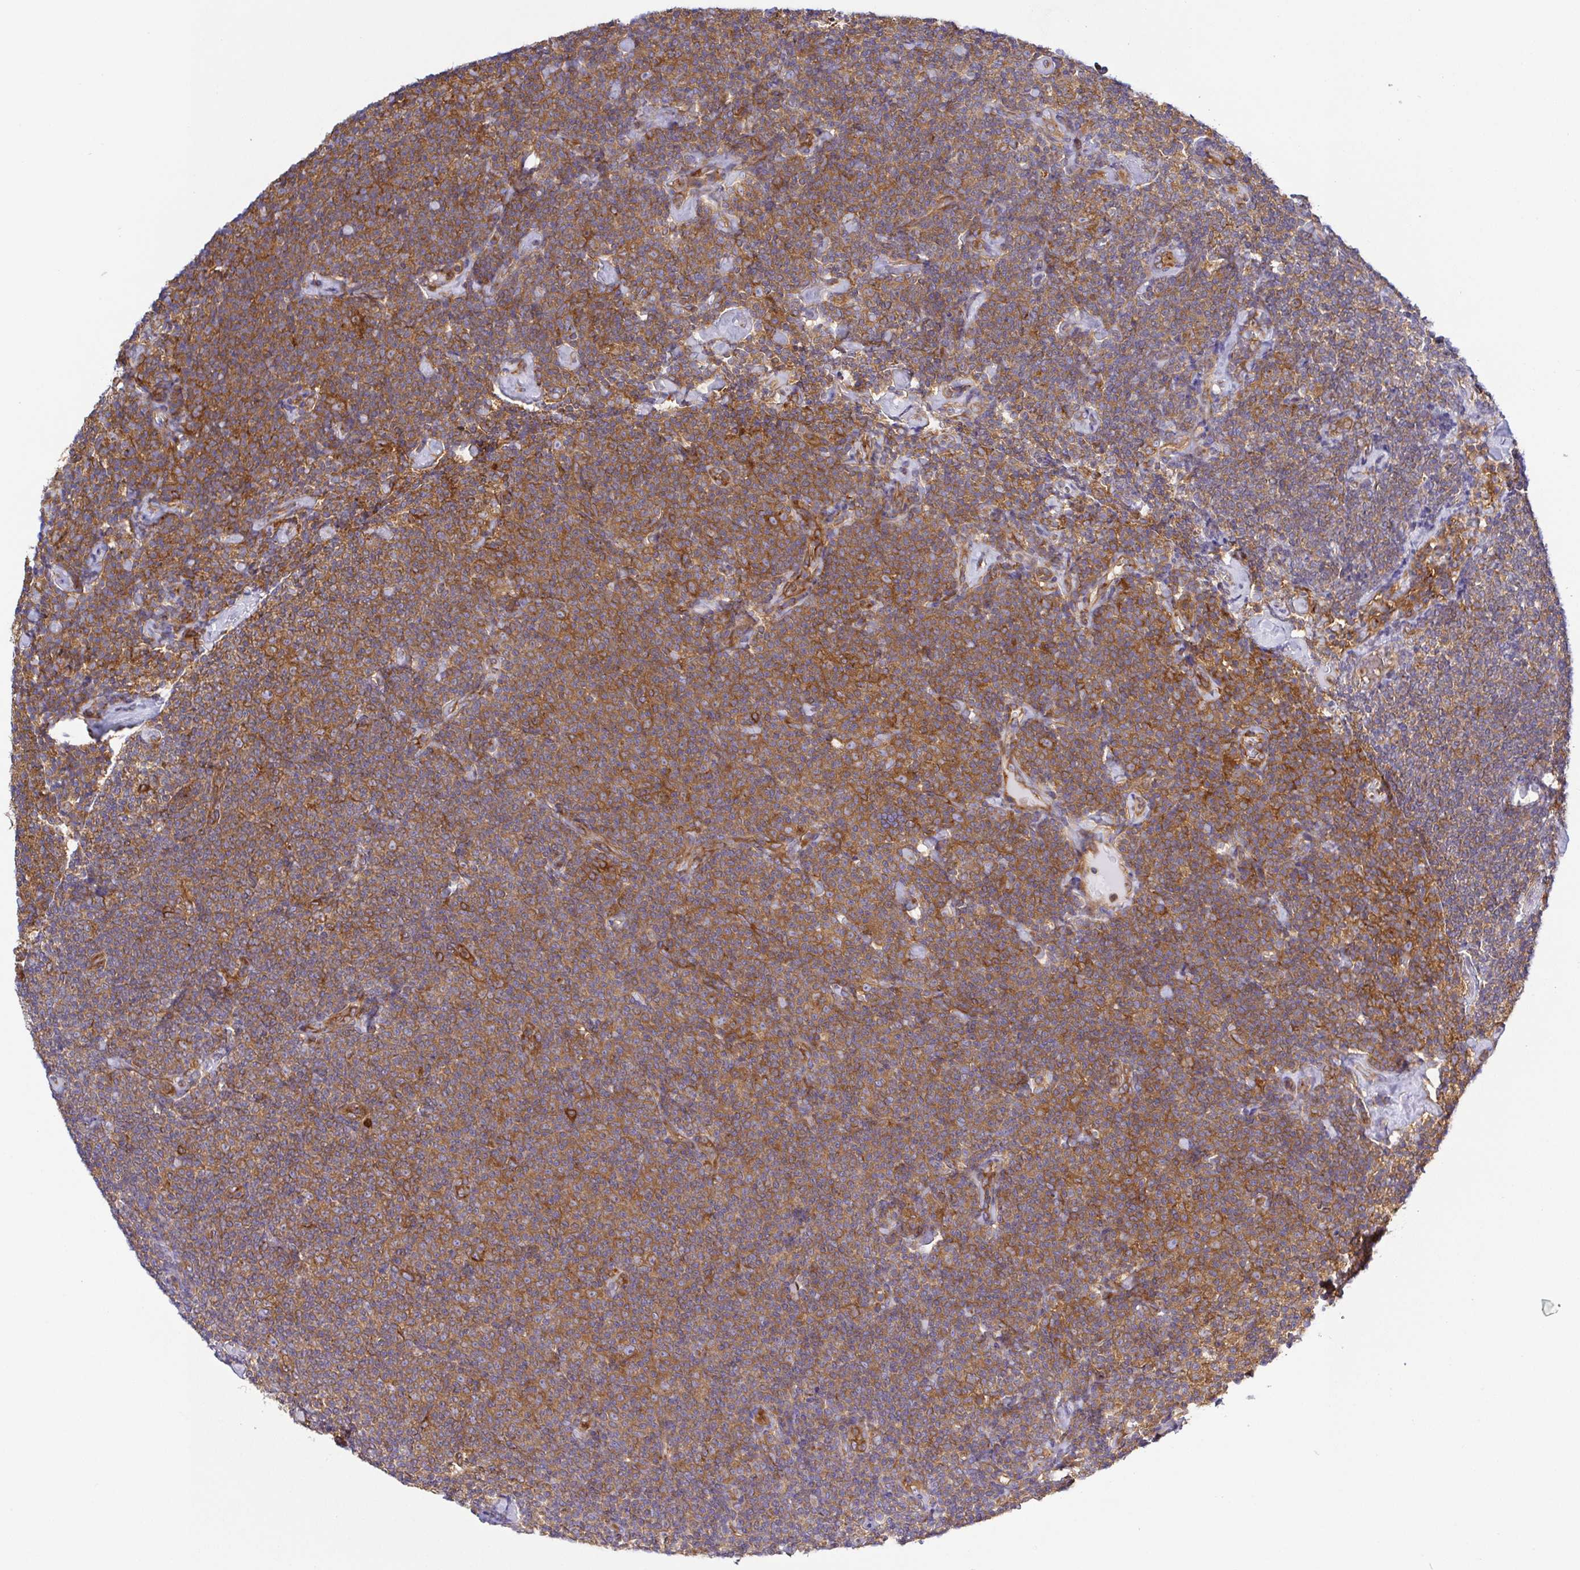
{"staining": {"intensity": "moderate", "quantity": ">75%", "location": "cytoplasmic/membranous"}, "tissue": "lymphoma", "cell_type": "Tumor cells", "image_type": "cancer", "snomed": [{"axis": "morphology", "description": "Malignant lymphoma, non-Hodgkin's type, Low grade"}, {"axis": "topography", "description": "Lymph node"}], "caption": "This micrograph shows lymphoma stained with immunohistochemistry (IHC) to label a protein in brown. The cytoplasmic/membranous of tumor cells show moderate positivity for the protein. Nuclei are counter-stained blue.", "gene": "KIF5B", "patient": {"sex": "male", "age": 81}}